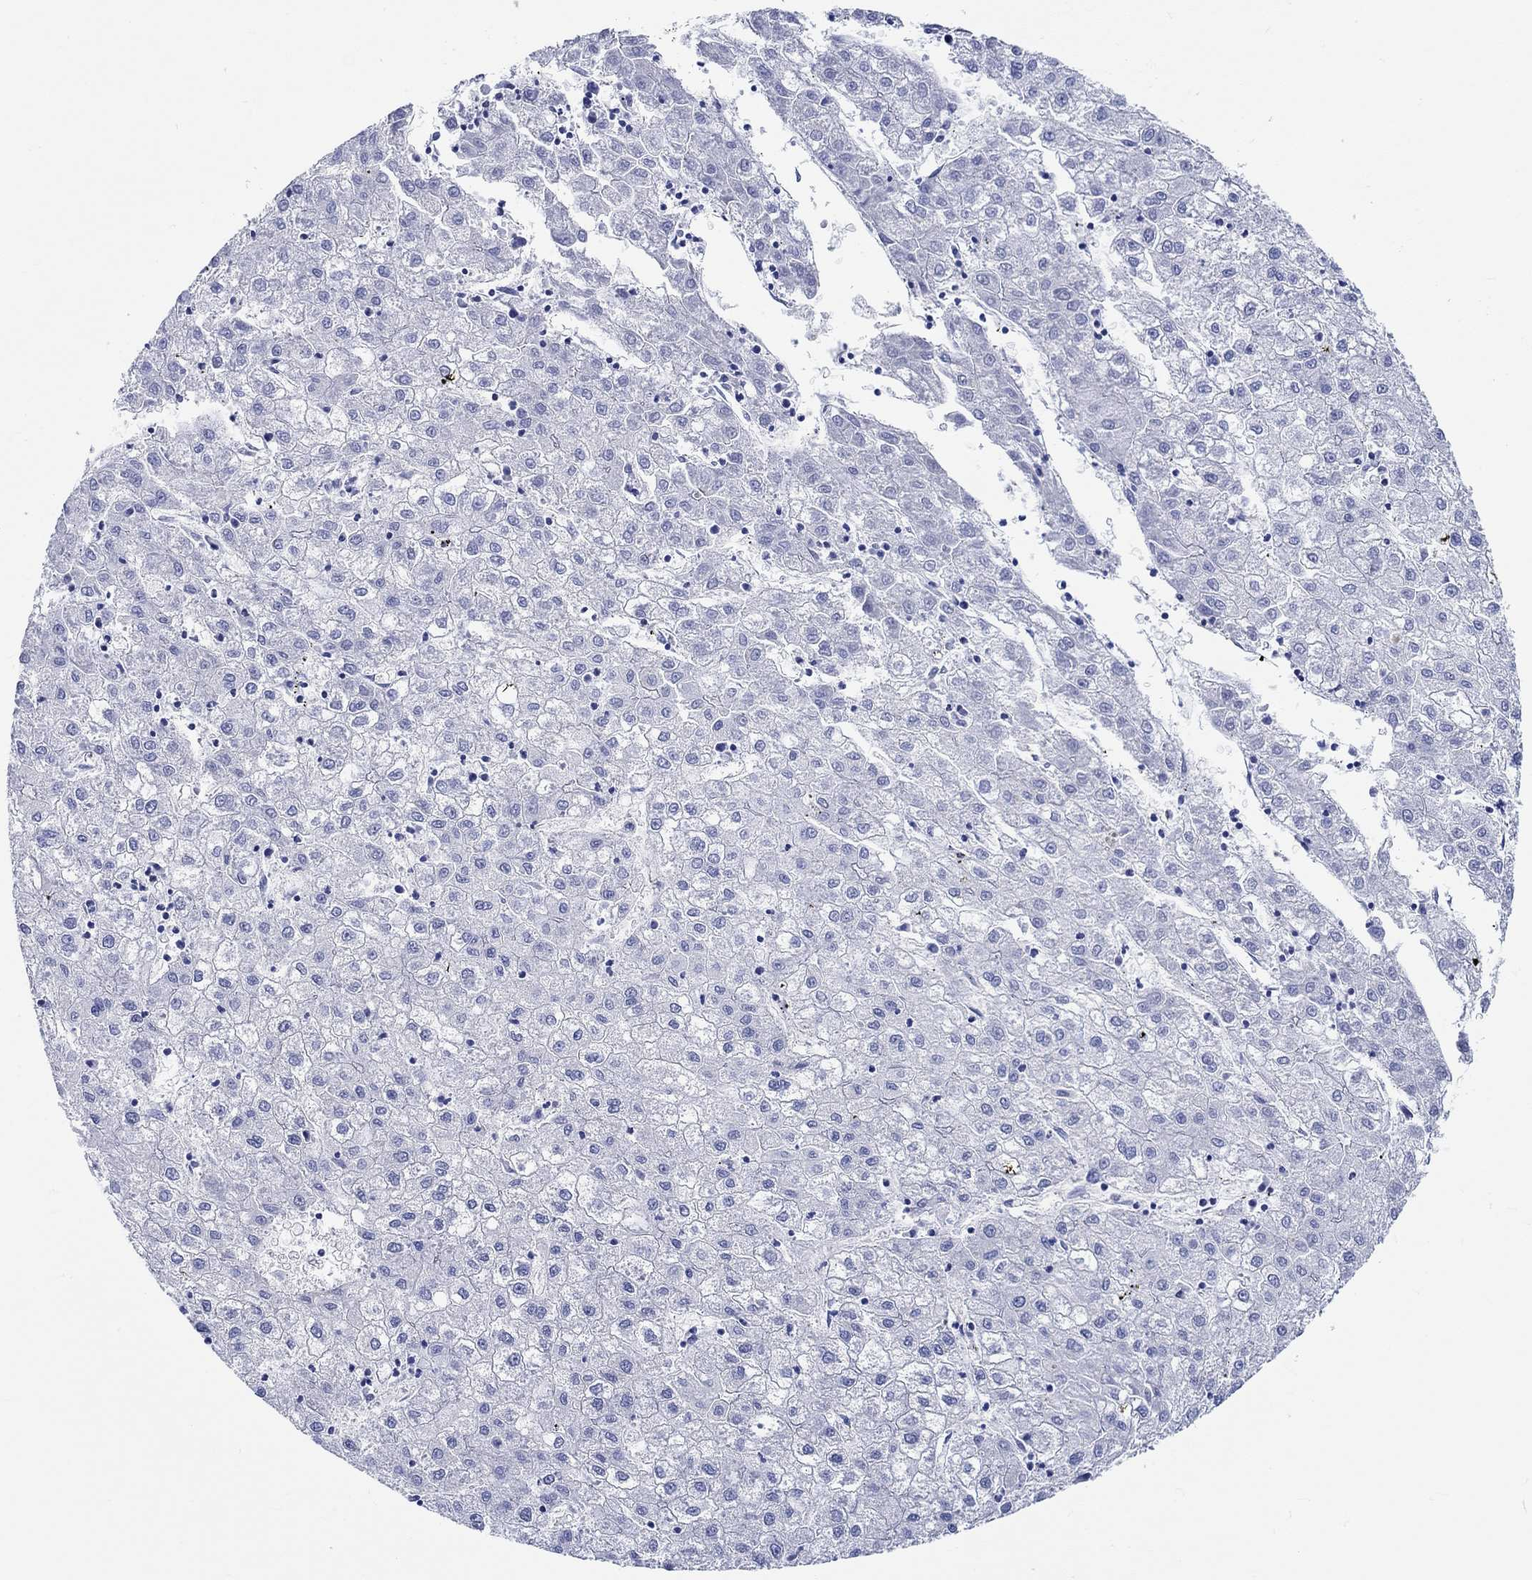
{"staining": {"intensity": "negative", "quantity": "none", "location": "none"}, "tissue": "liver cancer", "cell_type": "Tumor cells", "image_type": "cancer", "snomed": [{"axis": "morphology", "description": "Carcinoma, Hepatocellular, NOS"}, {"axis": "topography", "description": "Liver"}], "caption": "Micrograph shows no protein staining in tumor cells of liver cancer tissue. Brightfield microscopy of immunohistochemistry stained with DAB (brown) and hematoxylin (blue), captured at high magnification.", "gene": "PTPRN2", "patient": {"sex": "male", "age": 72}}